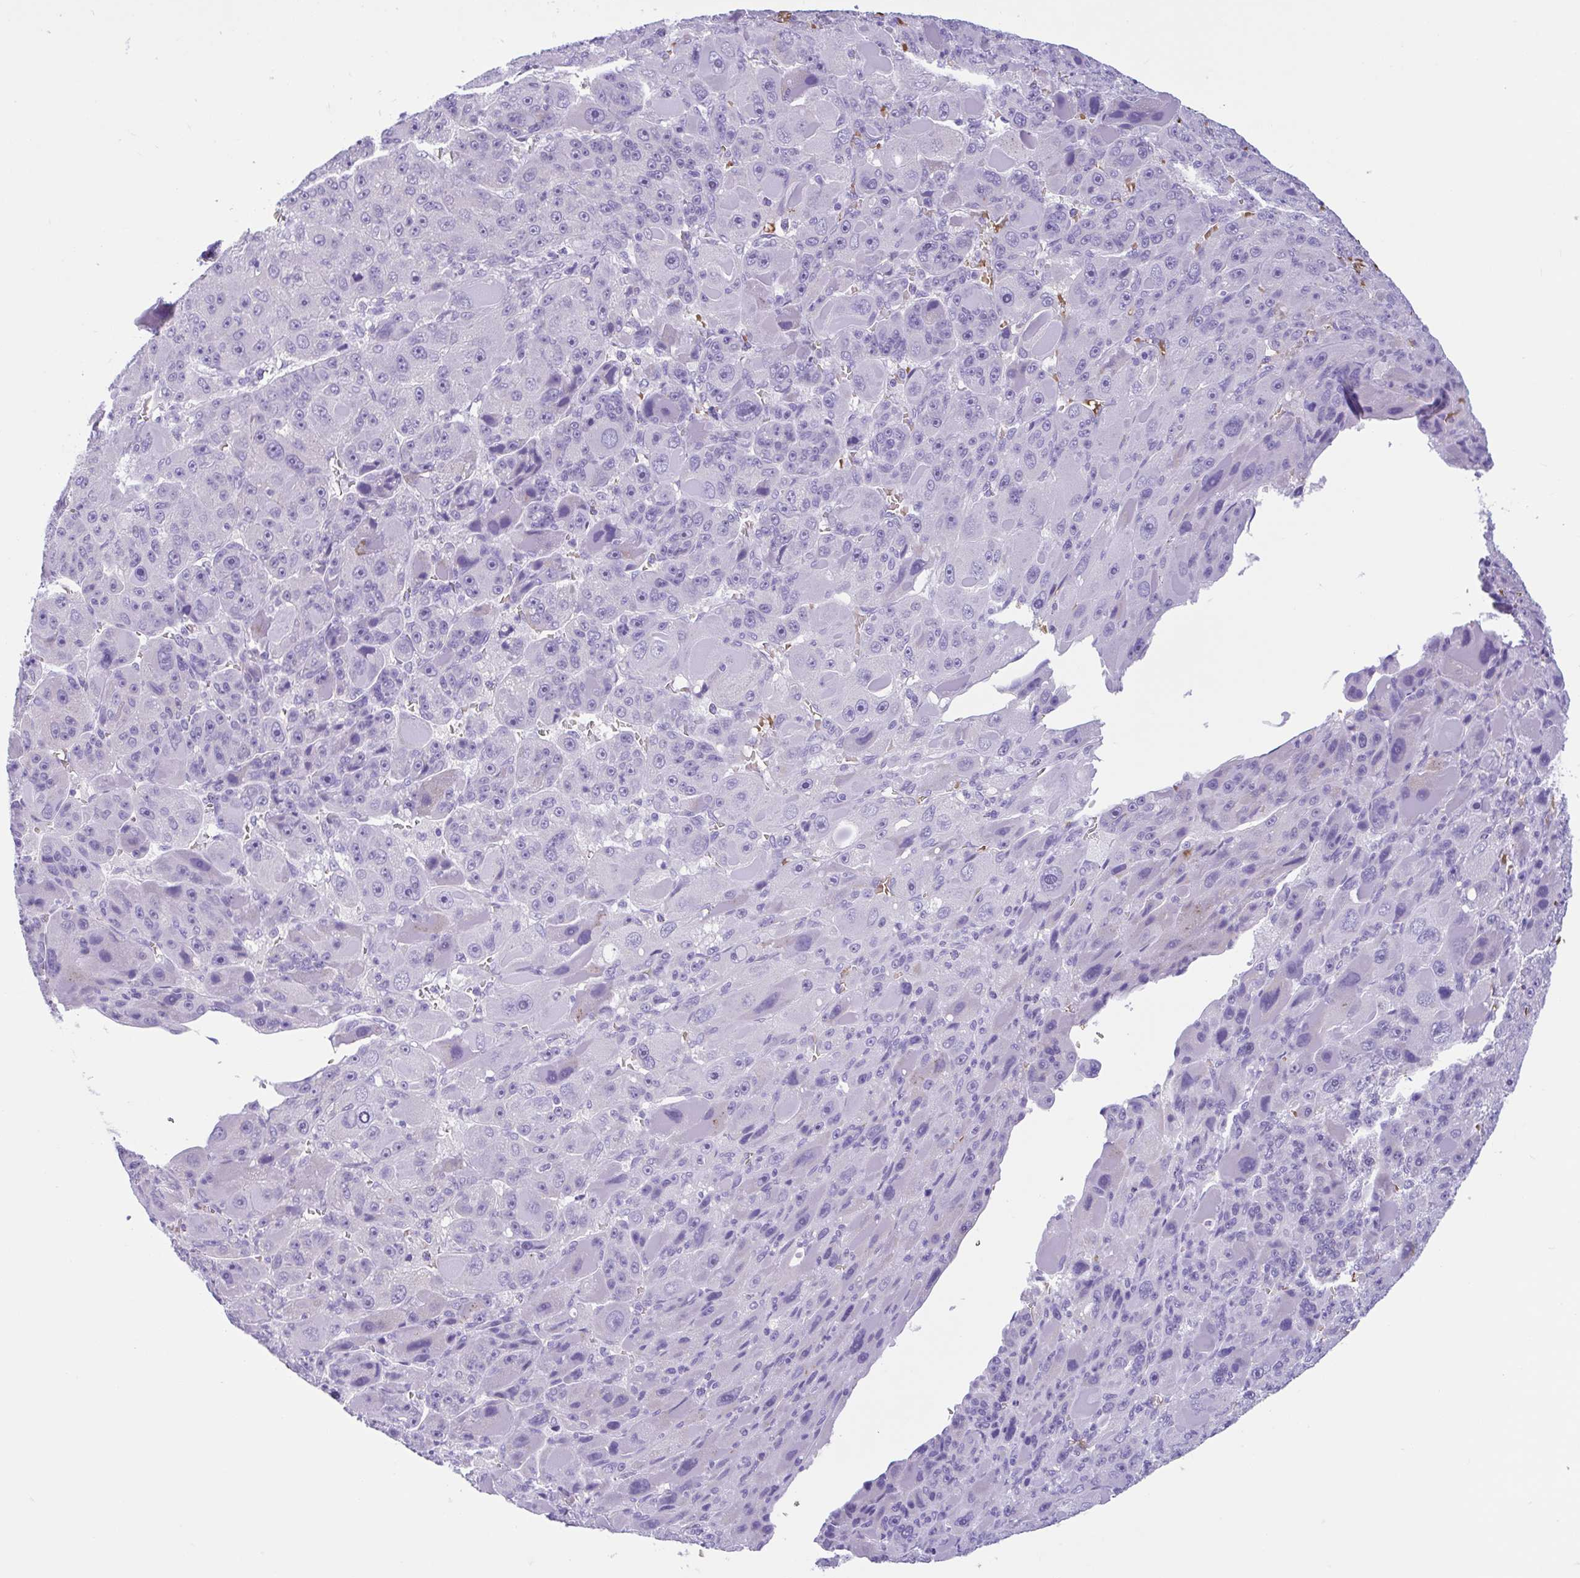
{"staining": {"intensity": "negative", "quantity": "none", "location": "none"}, "tissue": "liver cancer", "cell_type": "Tumor cells", "image_type": "cancer", "snomed": [{"axis": "morphology", "description": "Carcinoma, Hepatocellular, NOS"}, {"axis": "topography", "description": "Liver"}], "caption": "This micrograph is of liver cancer stained with IHC to label a protein in brown with the nuclei are counter-stained blue. There is no staining in tumor cells.", "gene": "TMEM79", "patient": {"sex": "male", "age": 76}}